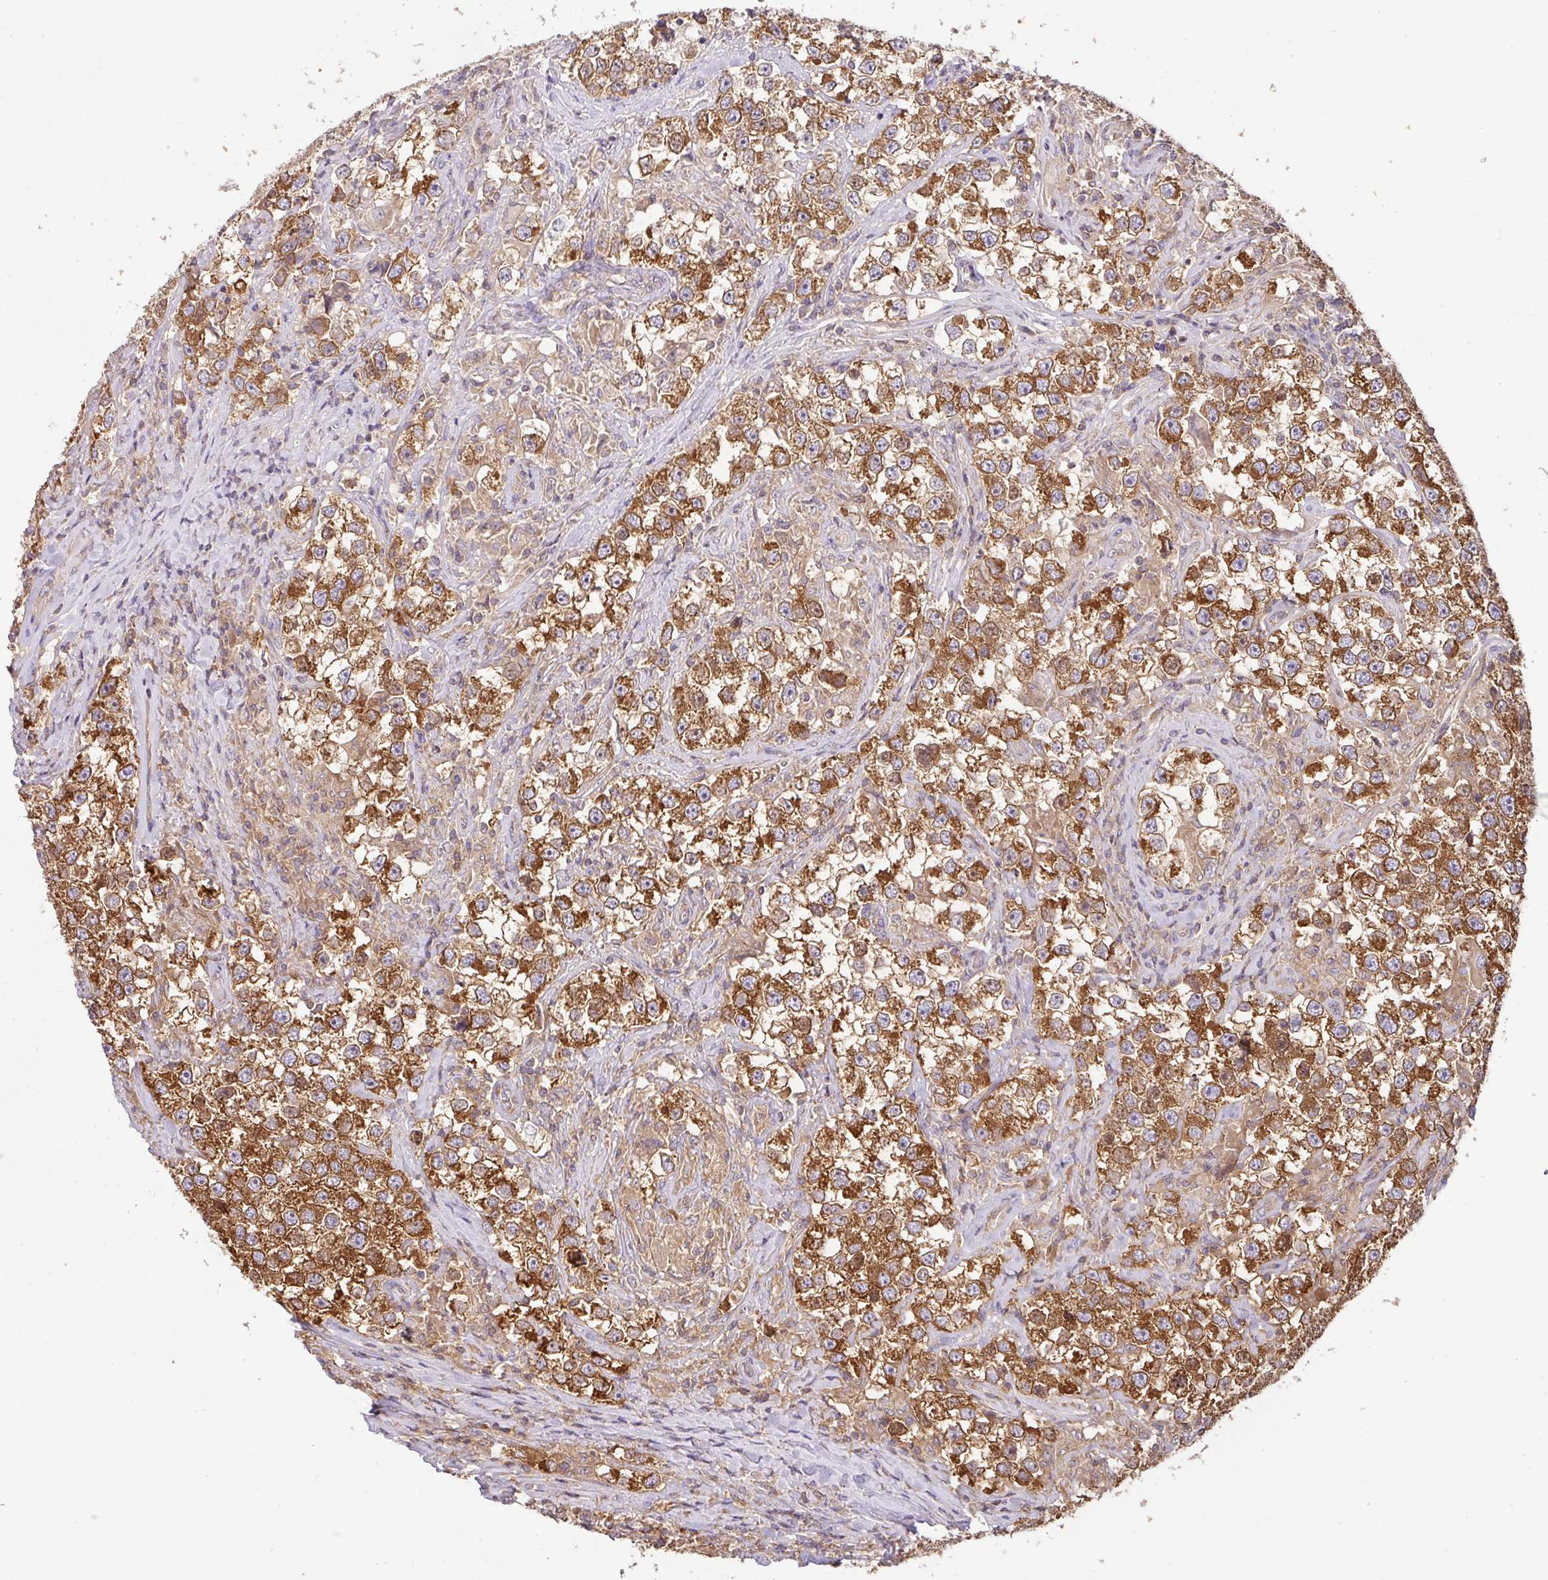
{"staining": {"intensity": "strong", "quantity": ">75%", "location": "cytoplasmic/membranous"}, "tissue": "testis cancer", "cell_type": "Tumor cells", "image_type": "cancer", "snomed": [{"axis": "morphology", "description": "Seminoma, NOS"}, {"axis": "topography", "description": "Testis"}], "caption": "This is a histology image of immunohistochemistry (IHC) staining of testis cancer, which shows strong positivity in the cytoplasmic/membranous of tumor cells.", "gene": "GSPT1", "patient": {"sex": "male", "age": 46}}